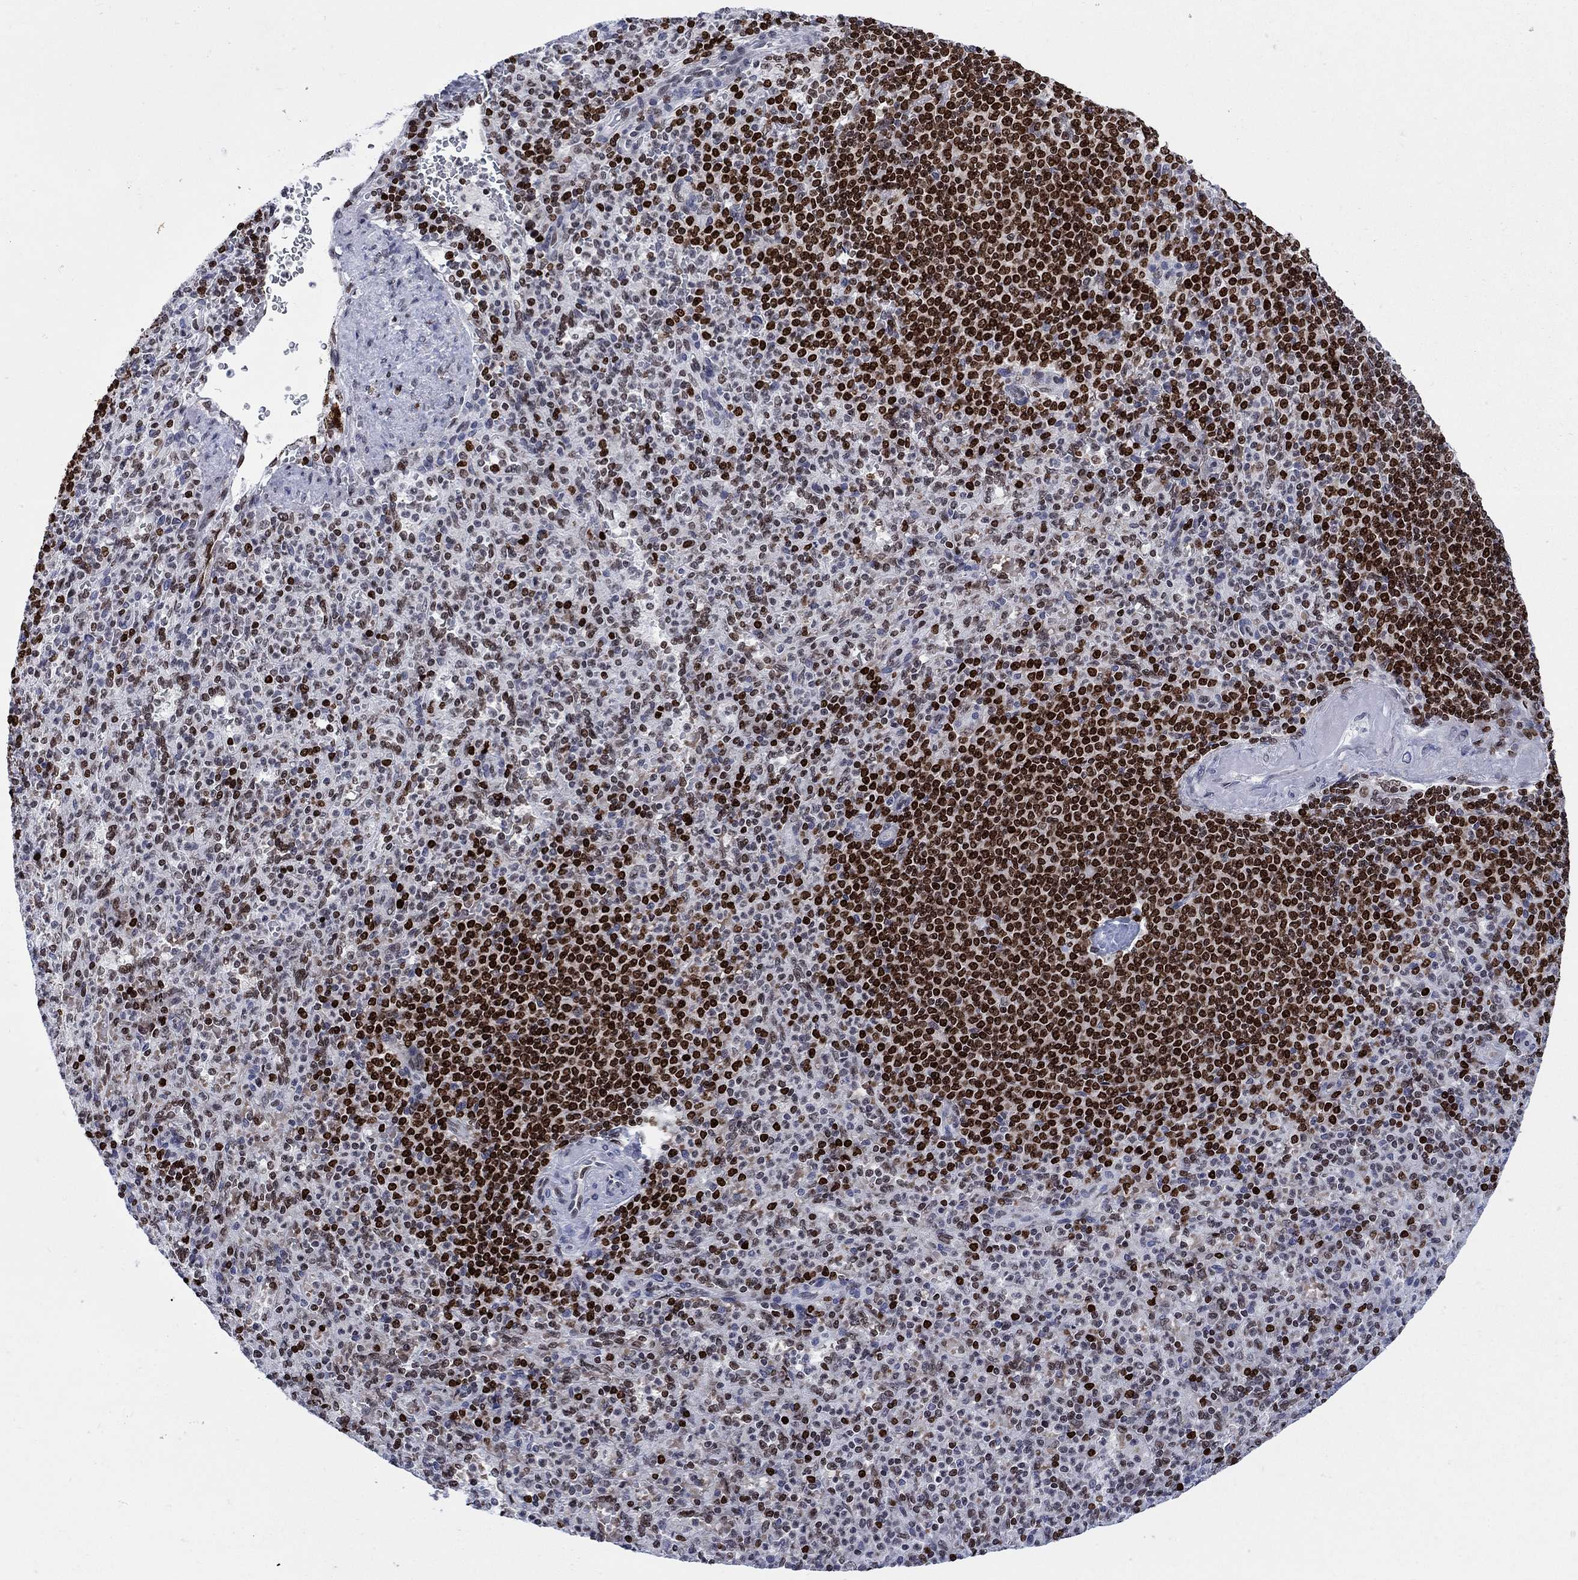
{"staining": {"intensity": "strong", "quantity": "25%-75%", "location": "nuclear"}, "tissue": "spleen", "cell_type": "Cells in red pulp", "image_type": "normal", "snomed": [{"axis": "morphology", "description": "Normal tissue, NOS"}, {"axis": "topography", "description": "Spleen"}], "caption": "Spleen was stained to show a protein in brown. There is high levels of strong nuclear staining in approximately 25%-75% of cells in red pulp. (IHC, brightfield microscopy, high magnification).", "gene": "HMGA1", "patient": {"sex": "female", "age": 74}}